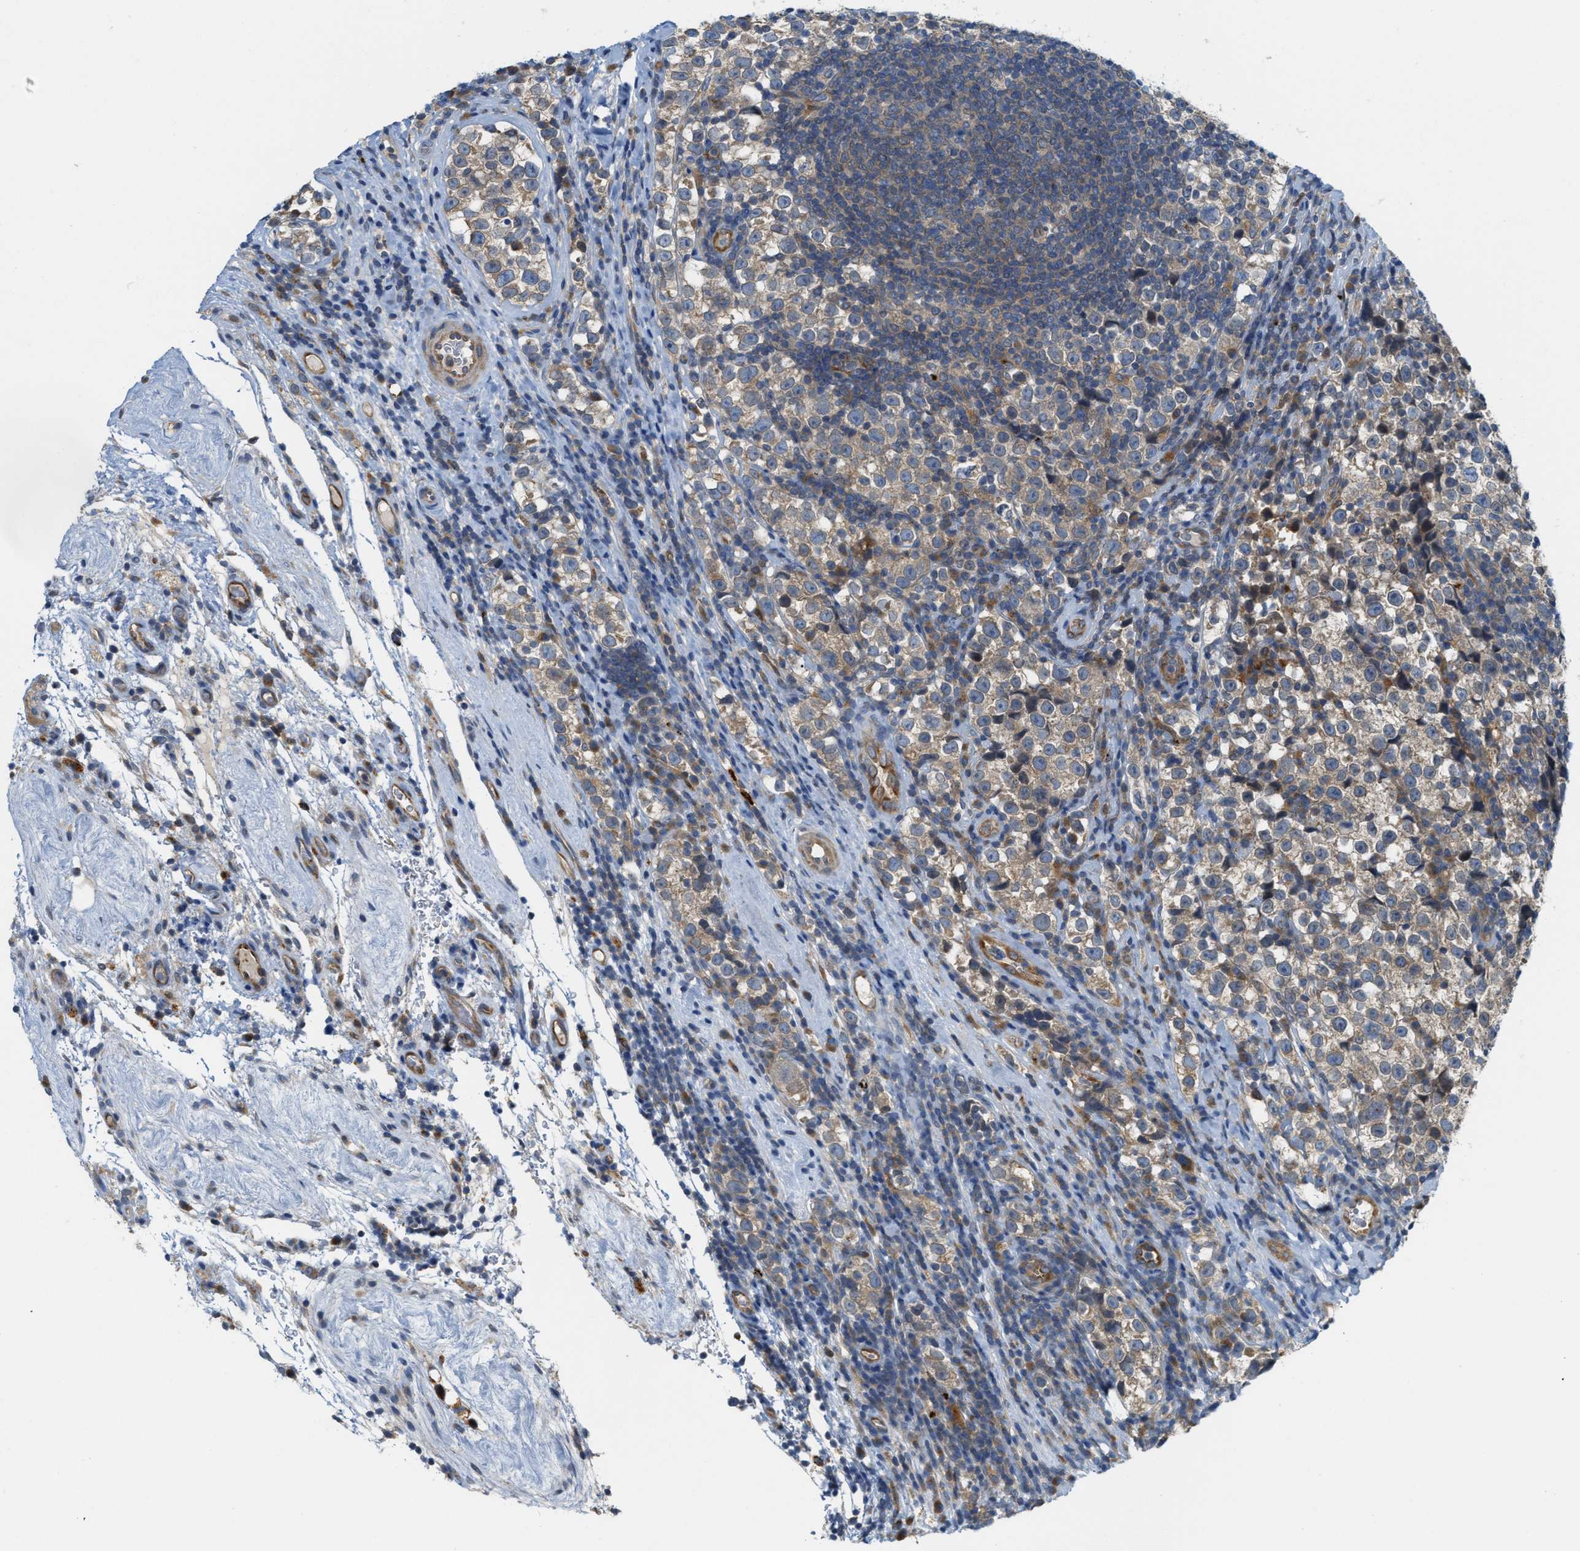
{"staining": {"intensity": "weak", "quantity": ">75%", "location": "cytoplasmic/membranous"}, "tissue": "testis cancer", "cell_type": "Tumor cells", "image_type": "cancer", "snomed": [{"axis": "morphology", "description": "Normal tissue, NOS"}, {"axis": "morphology", "description": "Seminoma, NOS"}, {"axis": "topography", "description": "Testis"}], "caption": "Protein expression analysis of seminoma (testis) exhibits weak cytoplasmic/membranous positivity in about >75% of tumor cells. (brown staining indicates protein expression, while blue staining denotes nuclei).", "gene": "KLHDC10", "patient": {"sex": "male", "age": 43}}